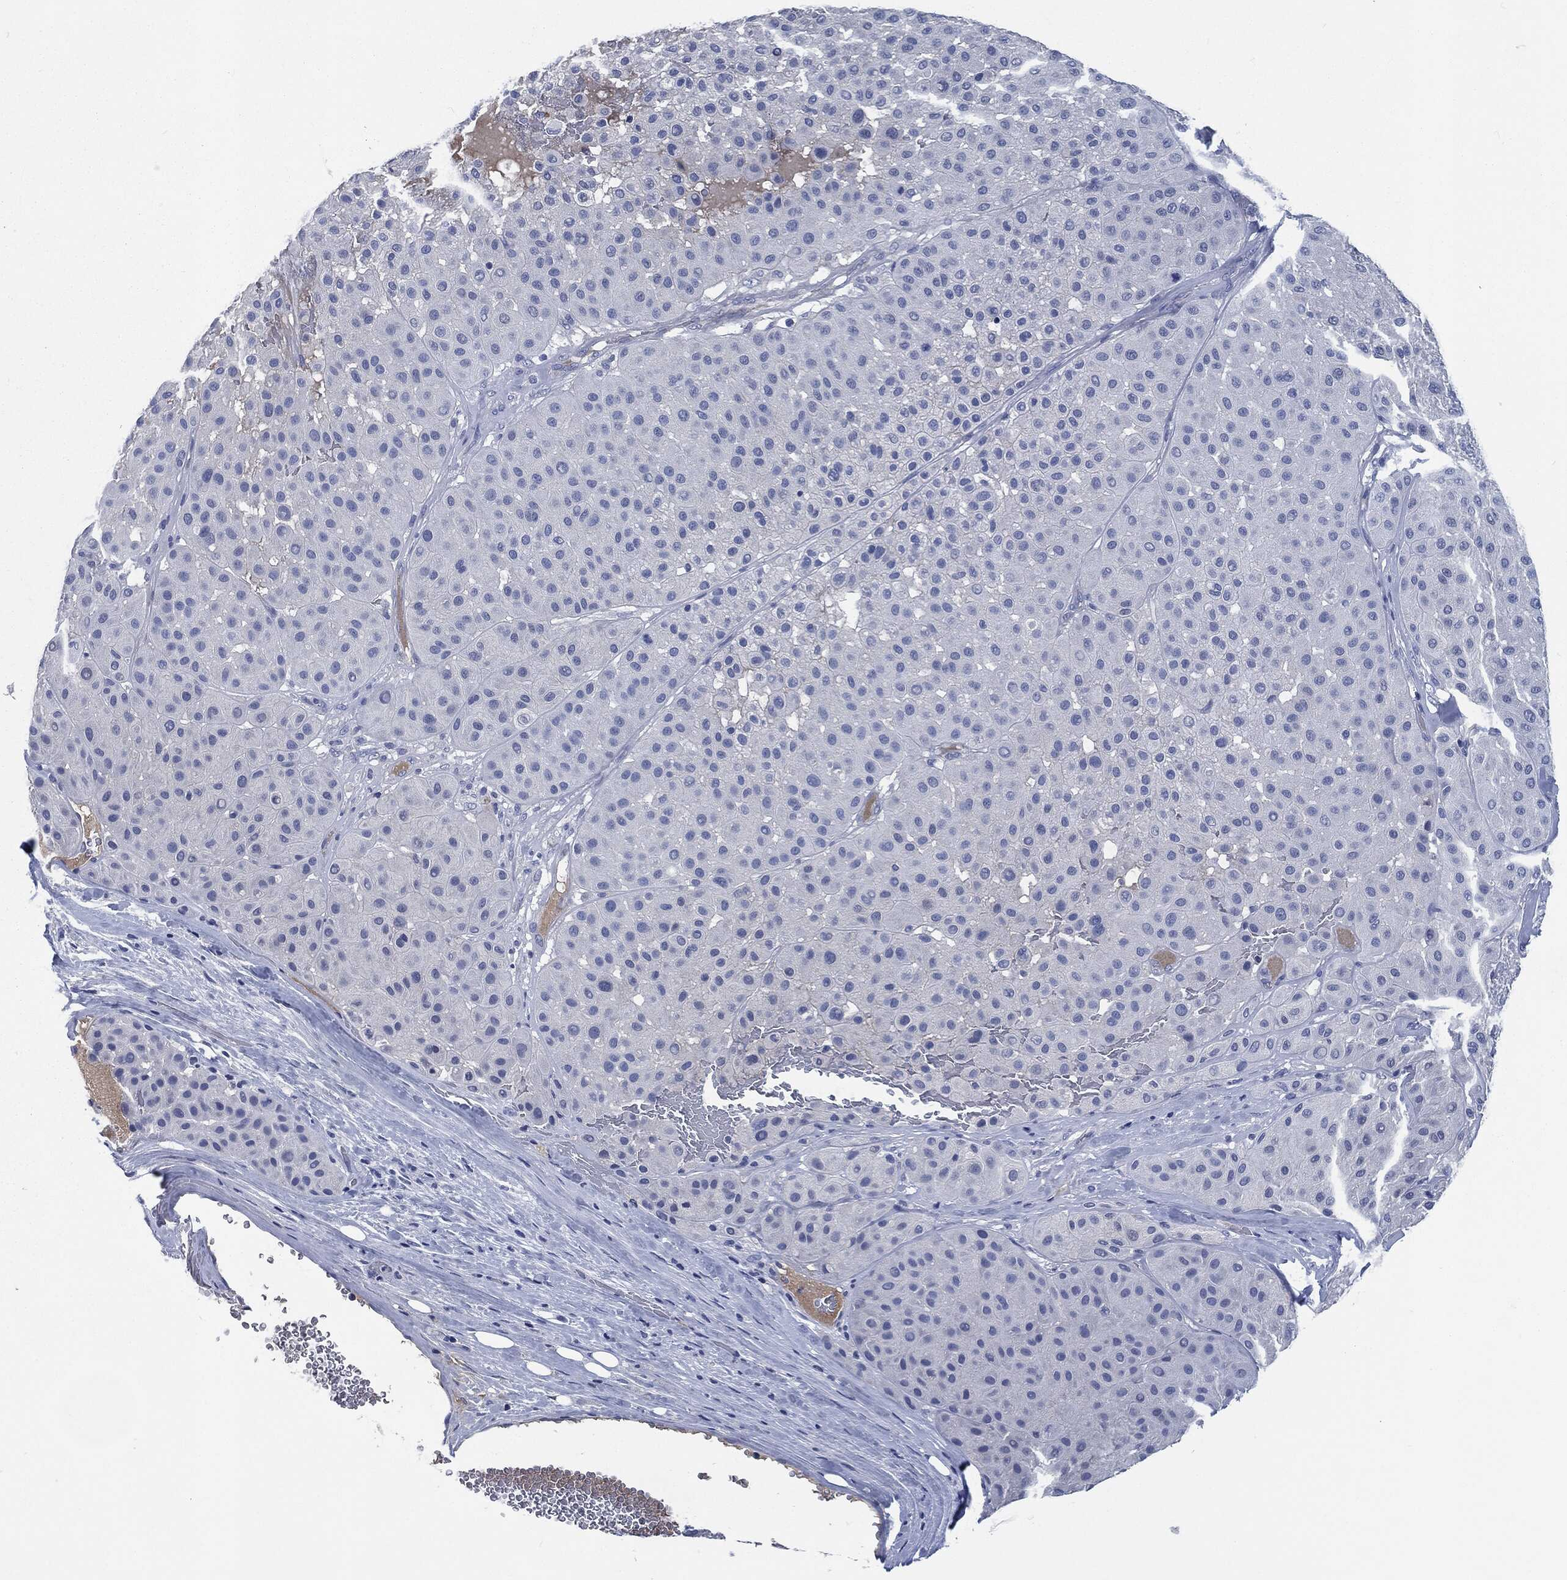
{"staining": {"intensity": "negative", "quantity": "none", "location": "none"}, "tissue": "melanoma", "cell_type": "Tumor cells", "image_type": "cancer", "snomed": [{"axis": "morphology", "description": "Malignant melanoma, Metastatic site"}, {"axis": "topography", "description": "Smooth muscle"}], "caption": "Melanoma was stained to show a protein in brown. There is no significant staining in tumor cells.", "gene": "CD27", "patient": {"sex": "male", "age": 41}}